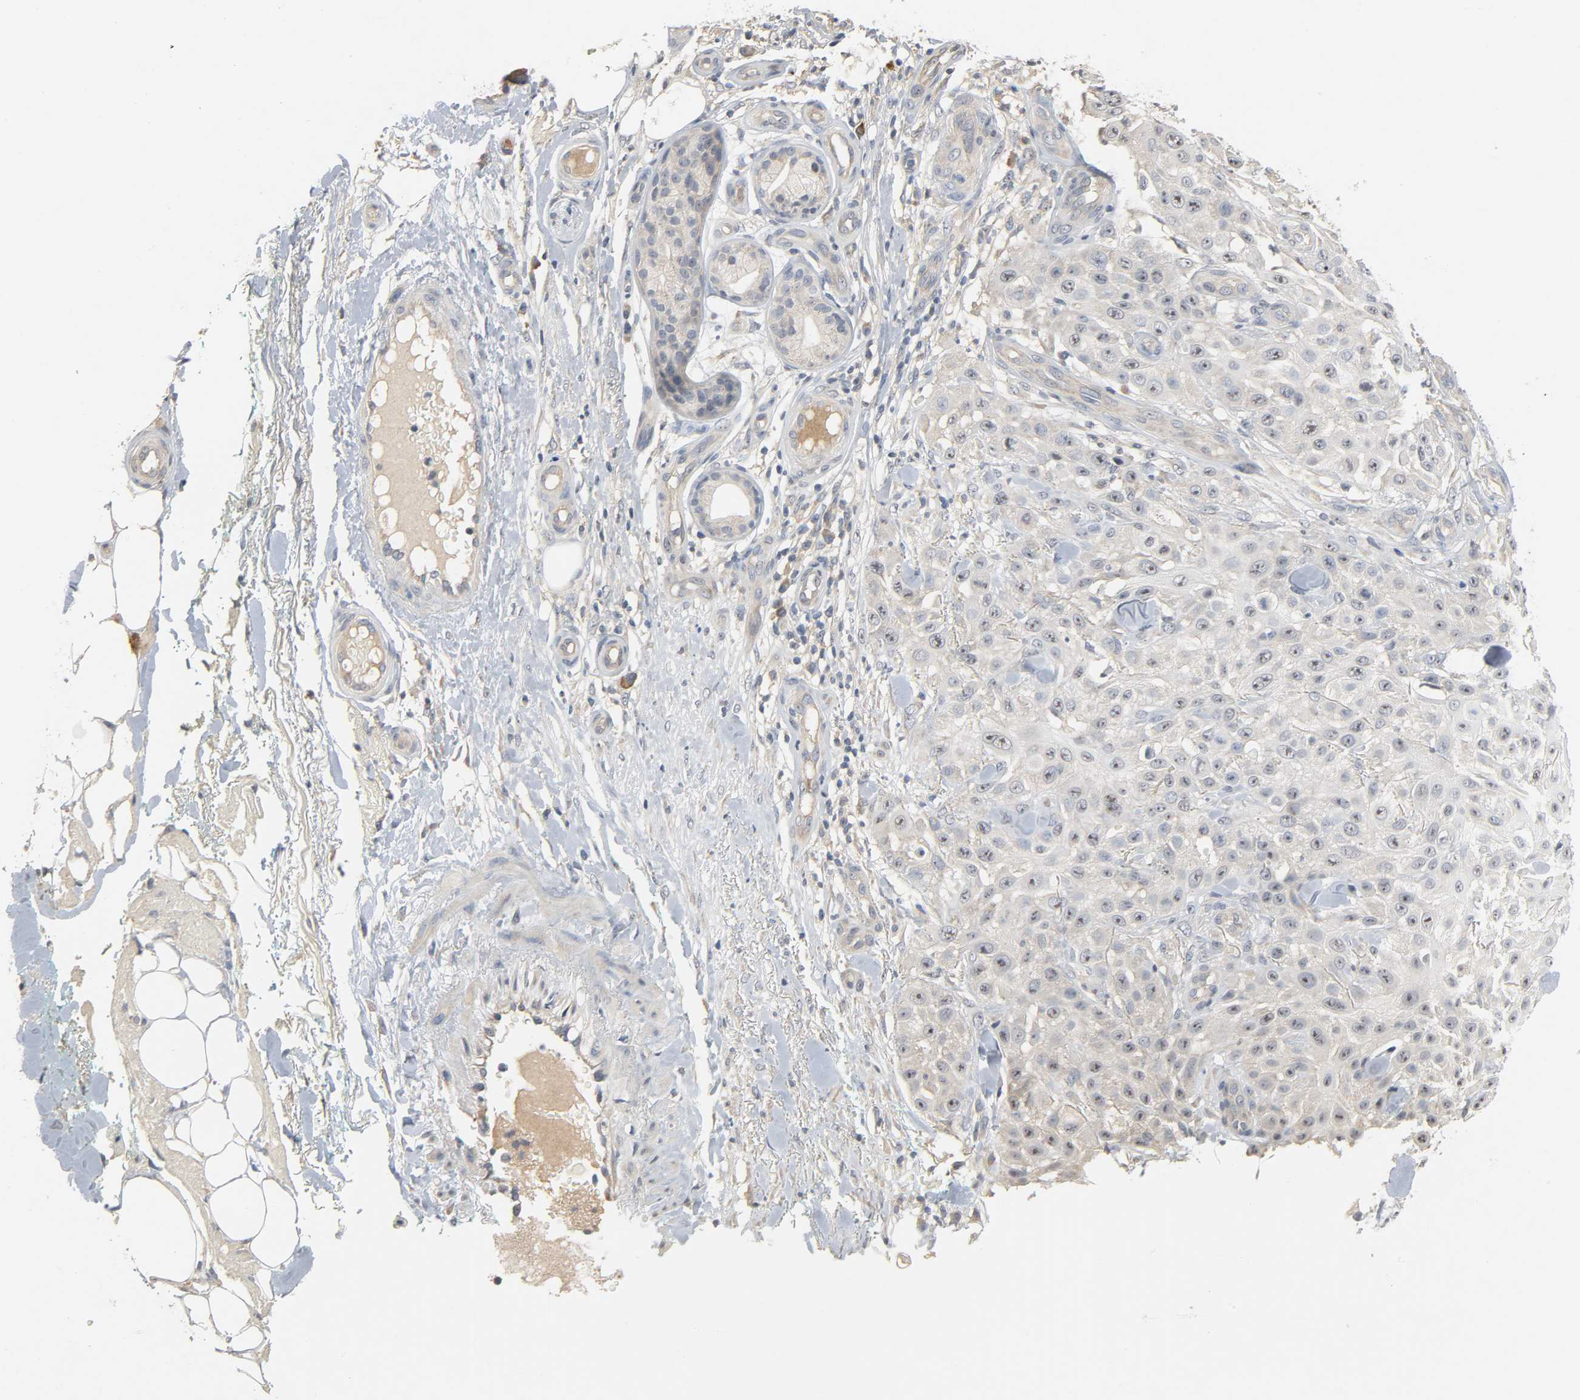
{"staining": {"intensity": "negative", "quantity": "none", "location": "none"}, "tissue": "skin cancer", "cell_type": "Tumor cells", "image_type": "cancer", "snomed": [{"axis": "morphology", "description": "Squamous cell carcinoma, NOS"}, {"axis": "topography", "description": "Skin"}], "caption": "IHC photomicrograph of human skin cancer (squamous cell carcinoma) stained for a protein (brown), which shows no positivity in tumor cells.", "gene": "CD4", "patient": {"sex": "female", "age": 42}}